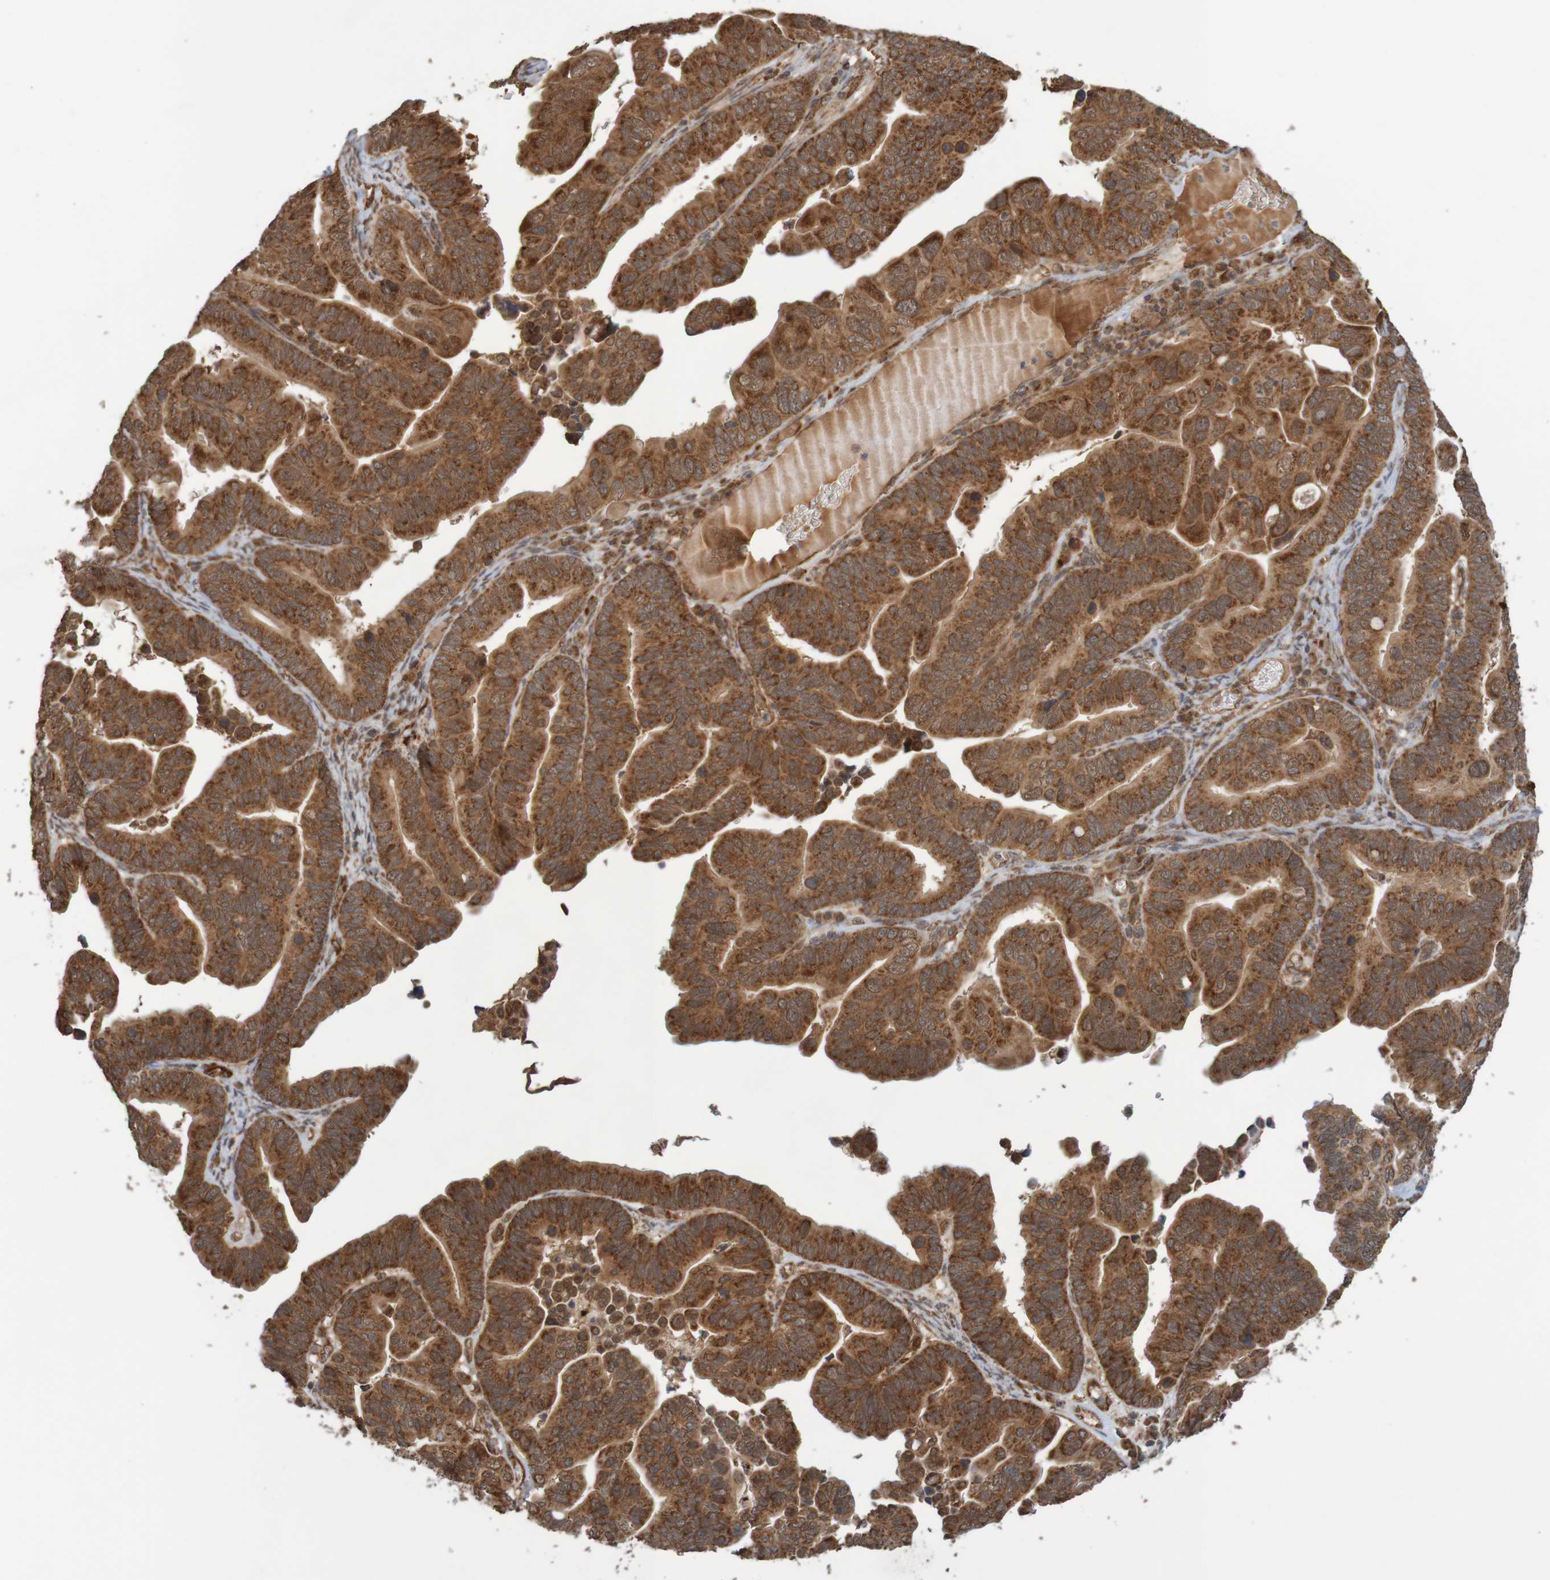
{"staining": {"intensity": "strong", "quantity": ">75%", "location": "cytoplasmic/membranous"}, "tissue": "ovarian cancer", "cell_type": "Tumor cells", "image_type": "cancer", "snomed": [{"axis": "morphology", "description": "Cystadenocarcinoma, serous, NOS"}, {"axis": "topography", "description": "Ovary"}], "caption": "A micrograph of human ovarian cancer (serous cystadenocarcinoma) stained for a protein displays strong cytoplasmic/membranous brown staining in tumor cells.", "gene": "MRPL52", "patient": {"sex": "female", "age": 56}}